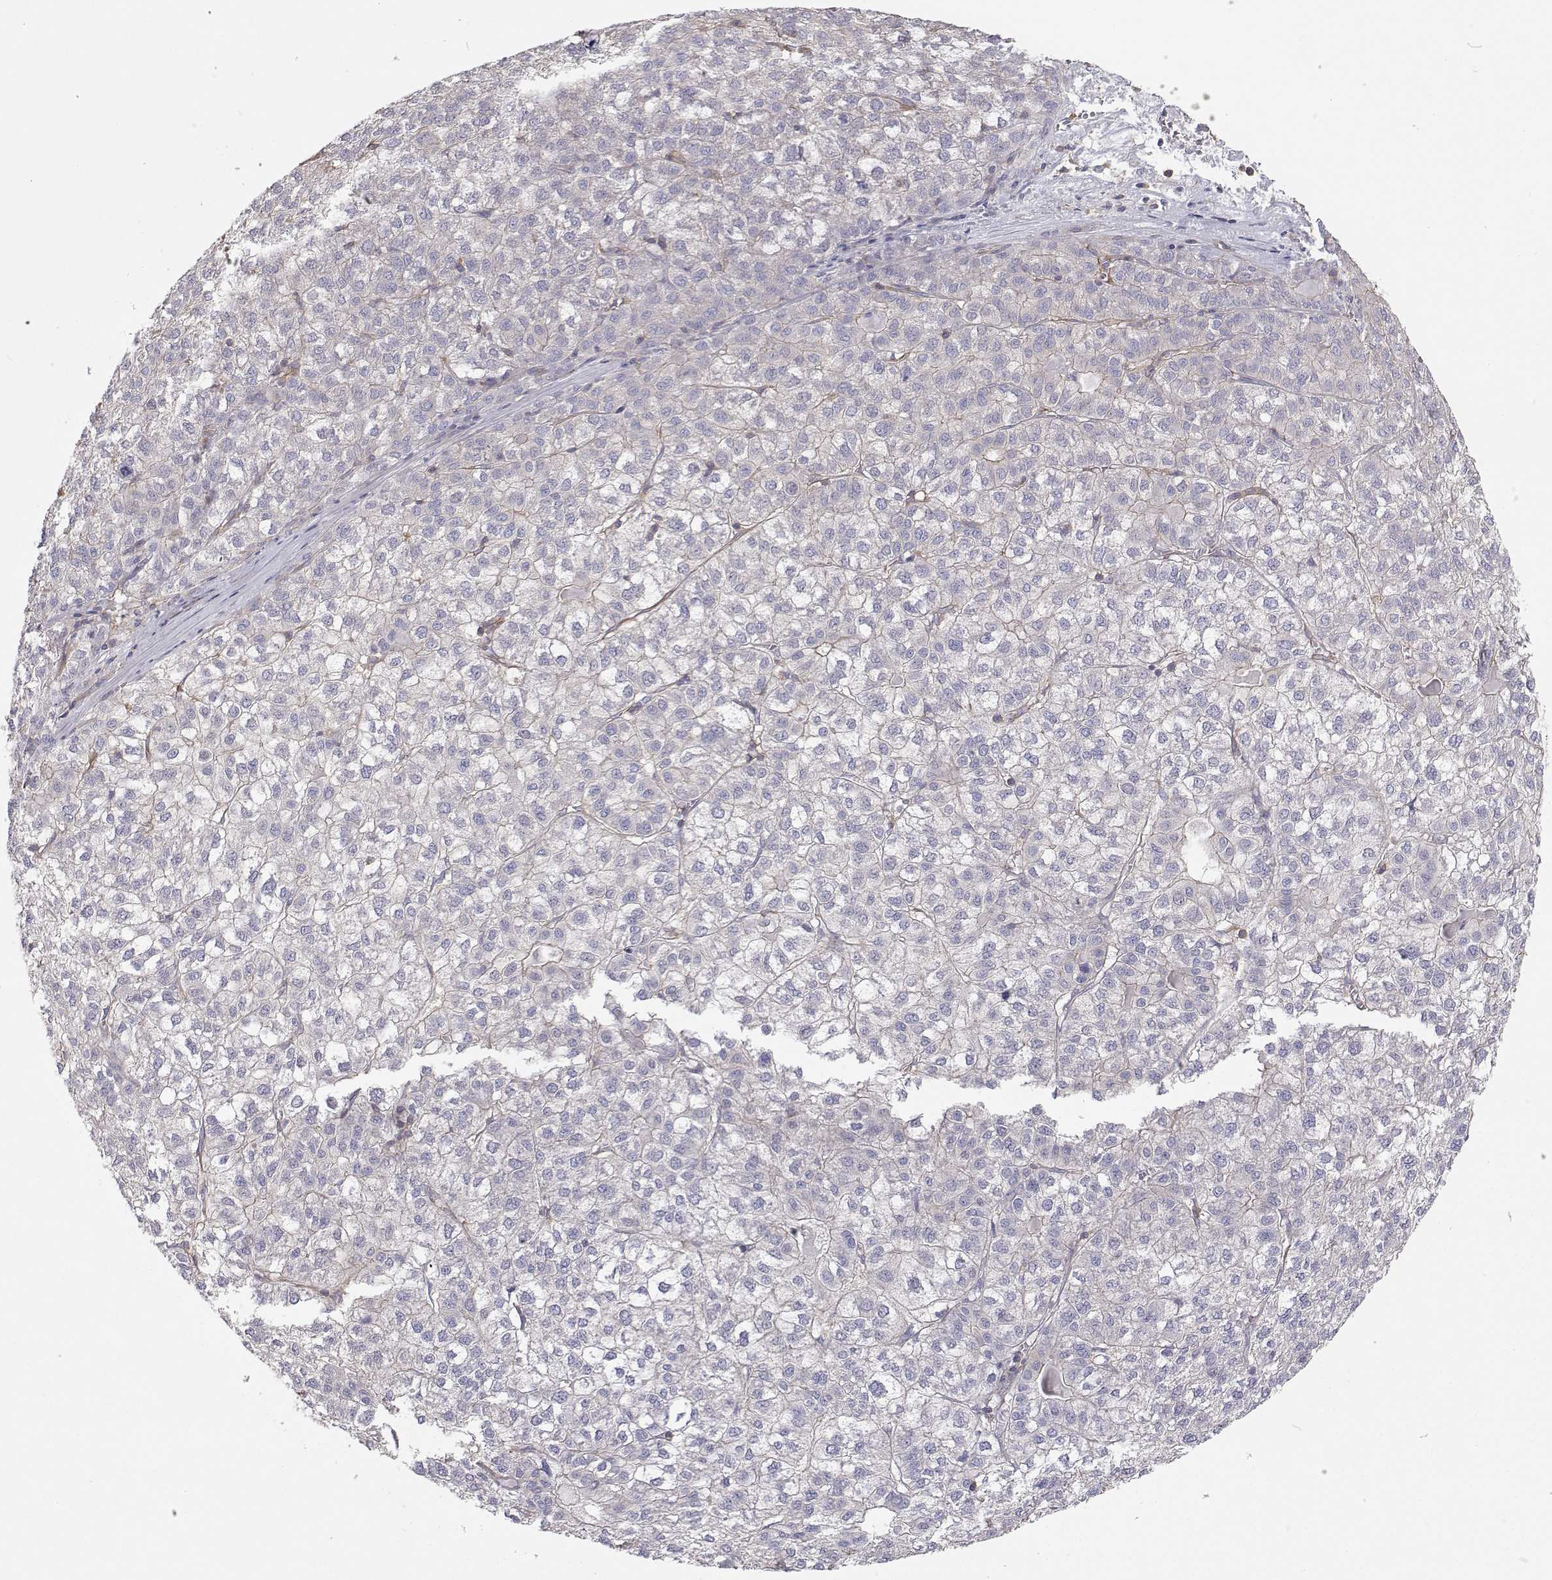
{"staining": {"intensity": "negative", "quantity": "none", "location": "none"}, "tissue": "liver cancer", "cell_type": "Tumor cells", "image_type": "cancer", "snomed": [{"axis": "morphology", "description": "Carcinoma, Hepatocellular, NOS"}, {"axis": "topography", "description": "Liver"}], "caption": "IHC micrograph of human liver hepatocellular carcinoma stained for a protein (brown), which exhibits no expression in tumor cells.", "gene": "MYH9", "patient": {"sex": "female", "age": 43}}